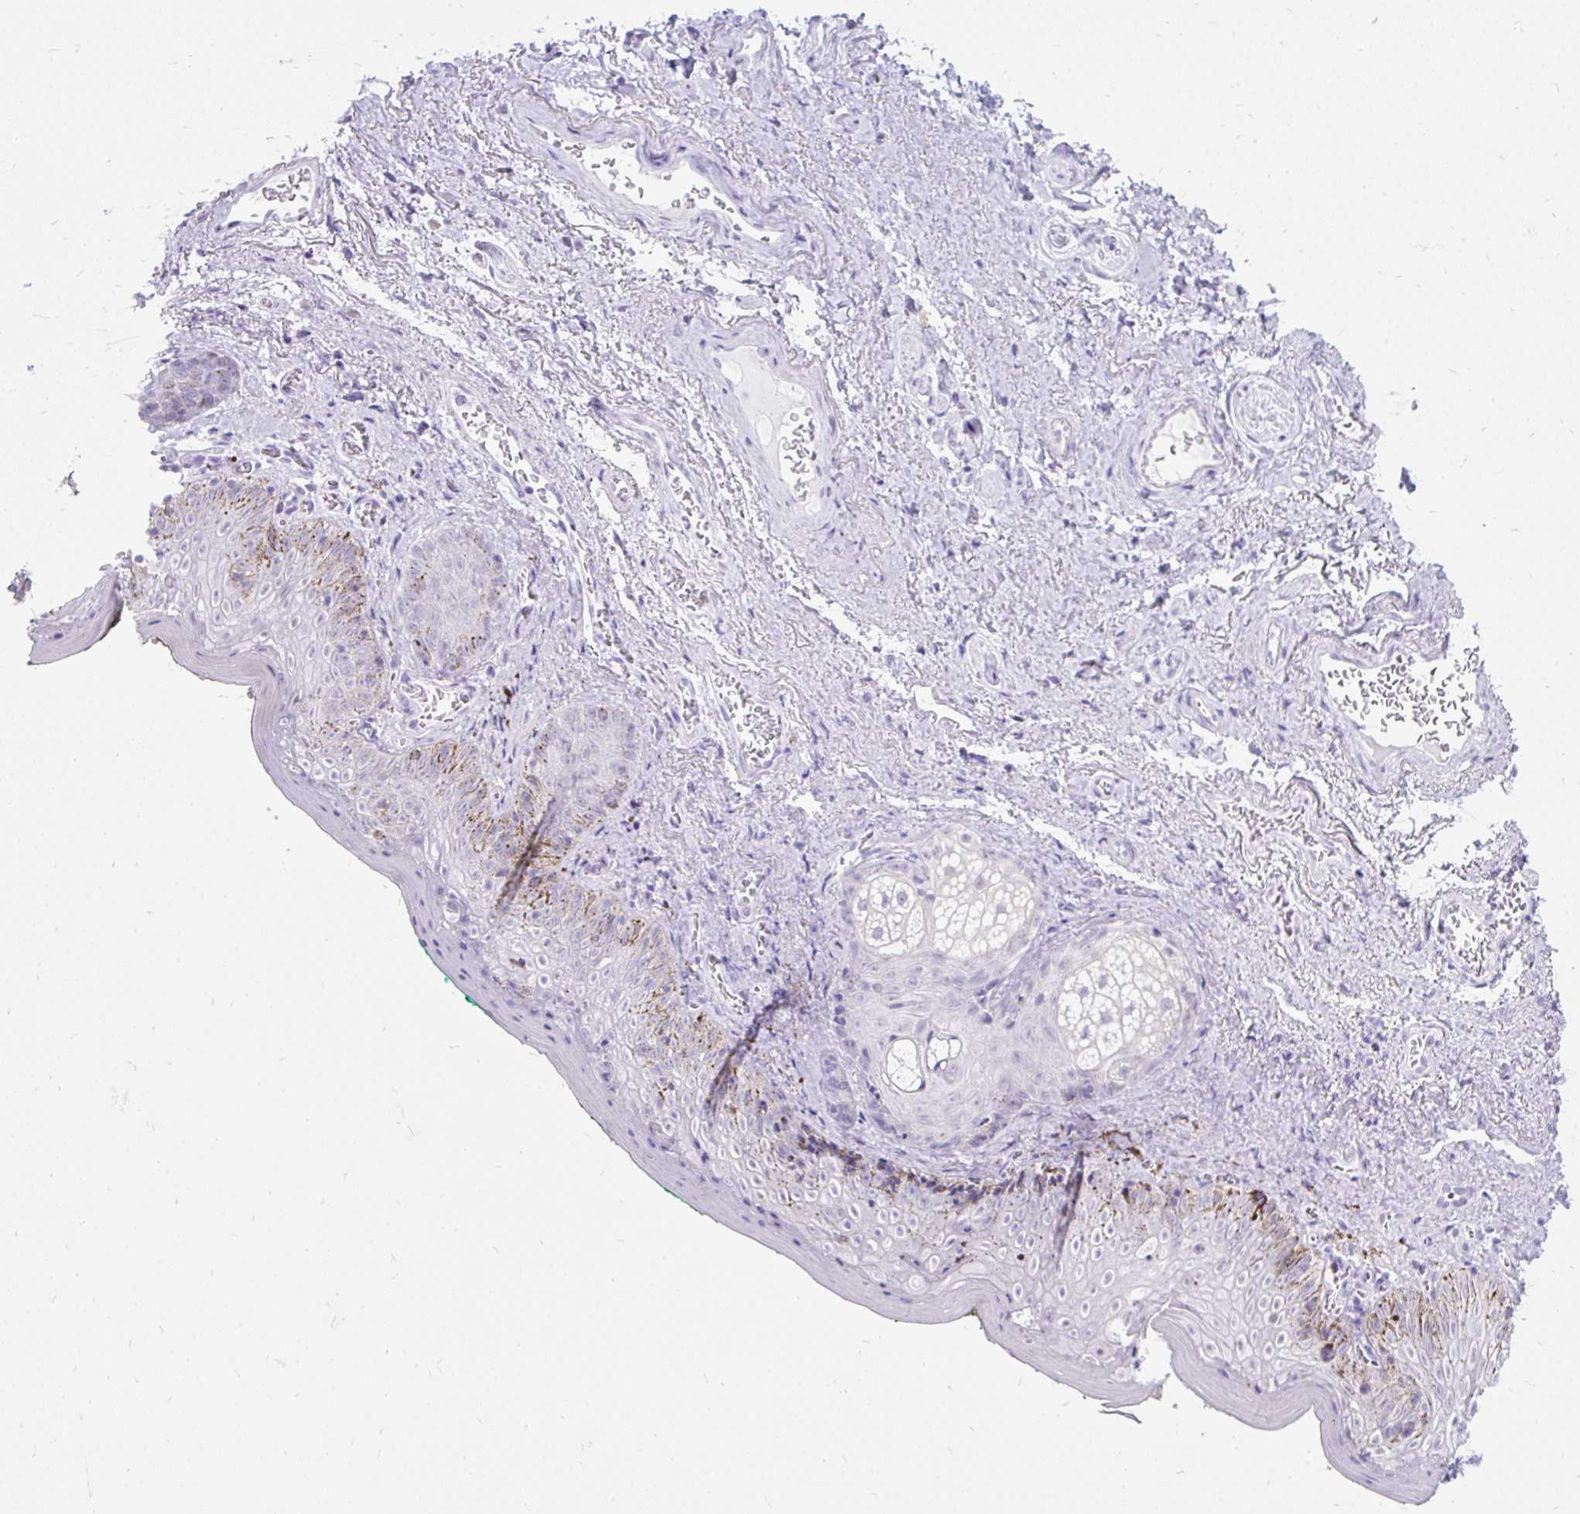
{"staining": {"intensity": "negative", "quantity": "none", "location": "none"}, "tissue": "vagina", "cell_type": "Squamous epithelial cells", "image_type": "normal", "snomed": [{"axis": "morphology", "description": "Normal tissue, NOS"}, {"axis": "topography", "description": "Vulva"}, {"axis": "topography", "description": "Vagina"}, {"axis": "topography", "description": "Peripheral nerve tissue"}], "caption": "Squamous epithelial cells show no significant positivity in unremarkable vagina. (Stains: DAB (3,3'-diaminobenzidine) immunohistochemistry (IHC) with hematoxylin counter stain, Microscopy: brightfield microscopy at high magnification).", "gene": "SCGB1A1", "patient": {"sex": "female", "age": 66}}